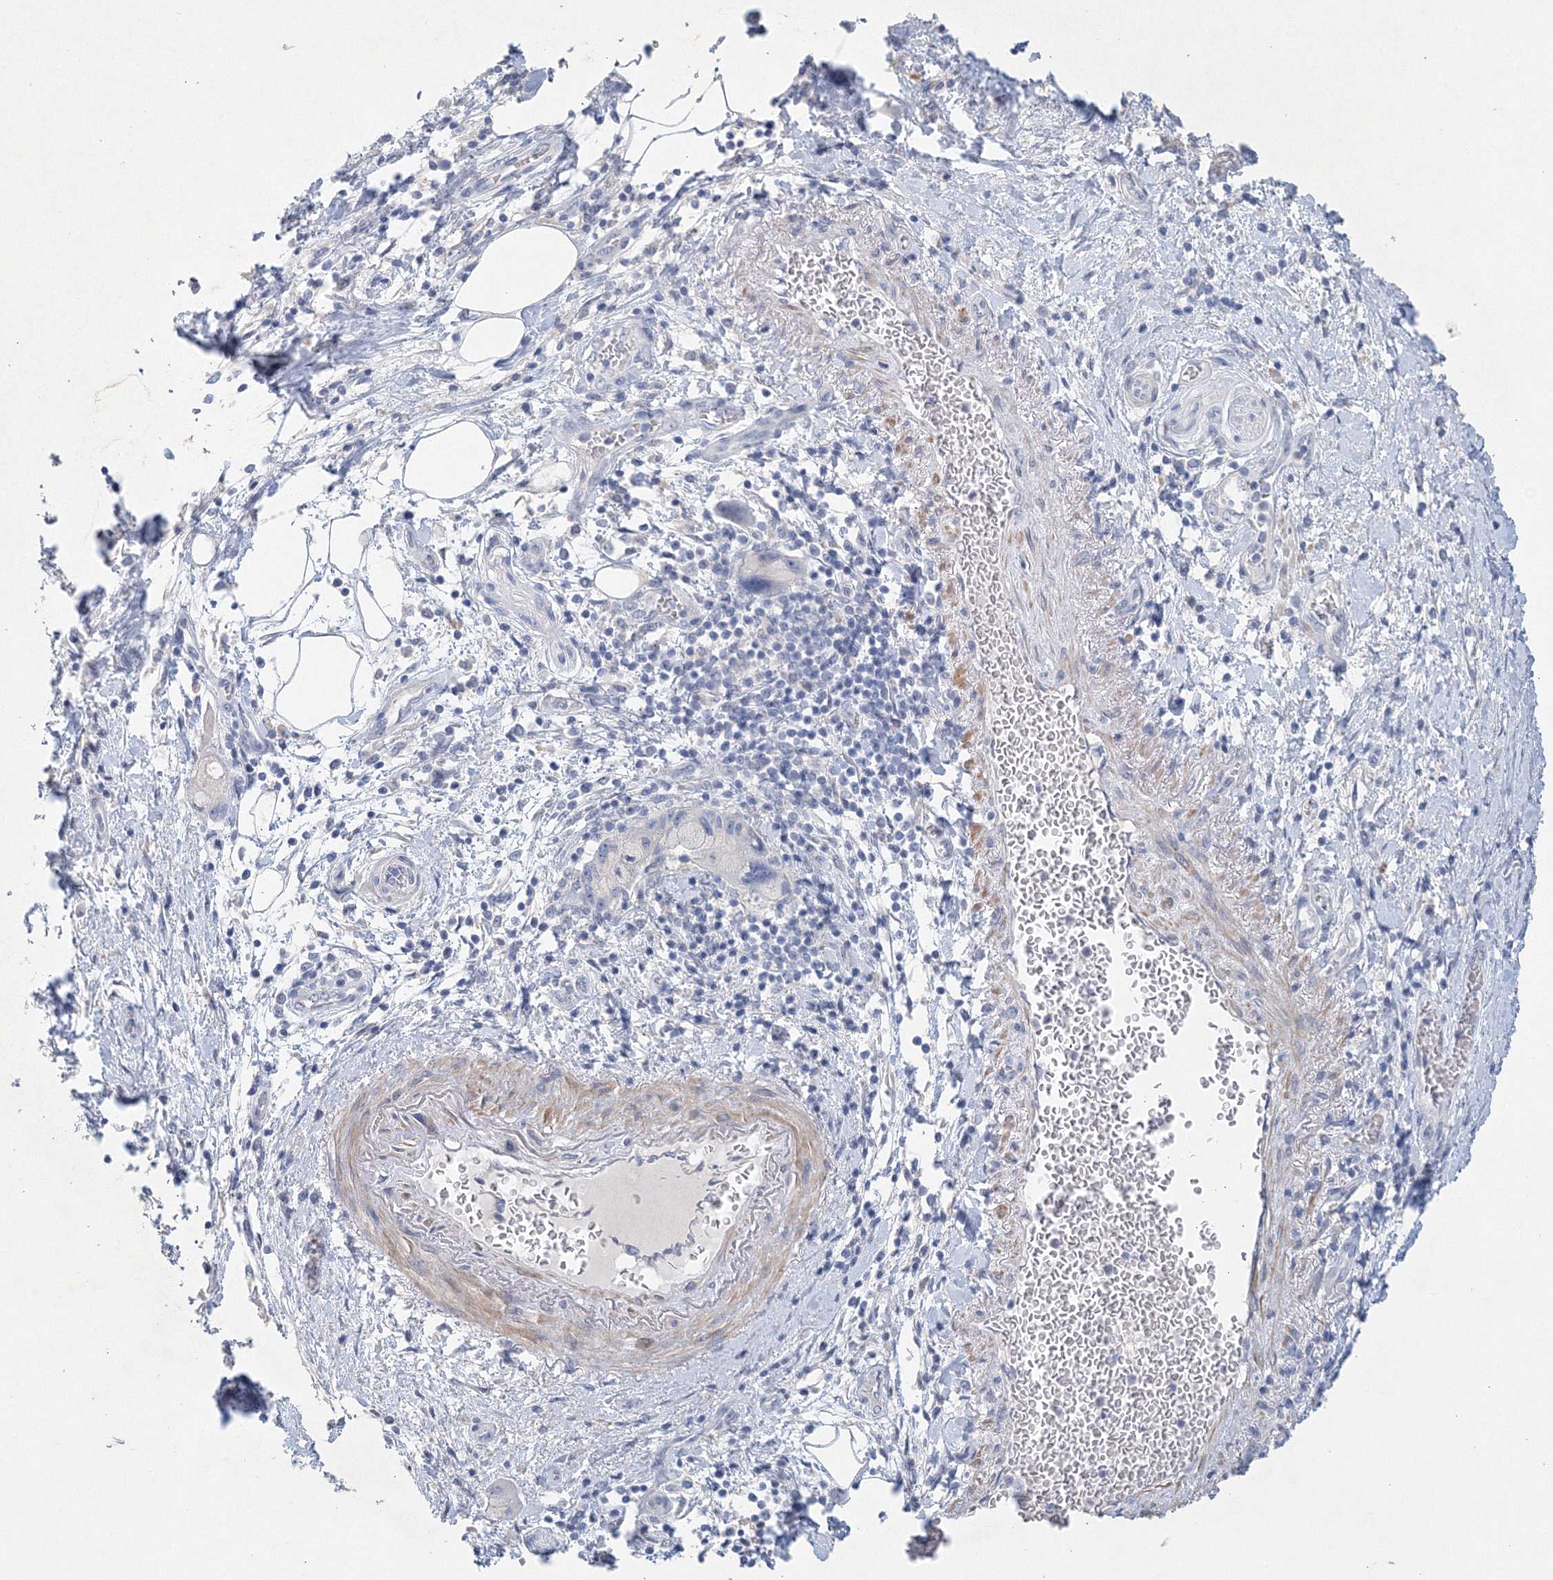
{"staining": {"intensity": "negative", "quantity": "none", "location": "none"}, "tissue": "pancreatic cancer", "cell_type": "Tumor cells", "image_type": "cancer", "snomed": [{"axis": "morphology", "description": "Normal tissue, NOS"}, {"axis": "morphology", "description": "Adenocarcinoma, NOS"}, {"axis": "topography", "description": "Pancreas"}], "caption": "A micrograph of human pancreatic cancer is negative for staining in tumor cells.", "gene": "OSBPL6", "patient": {"sex": "female", "age": 68}}